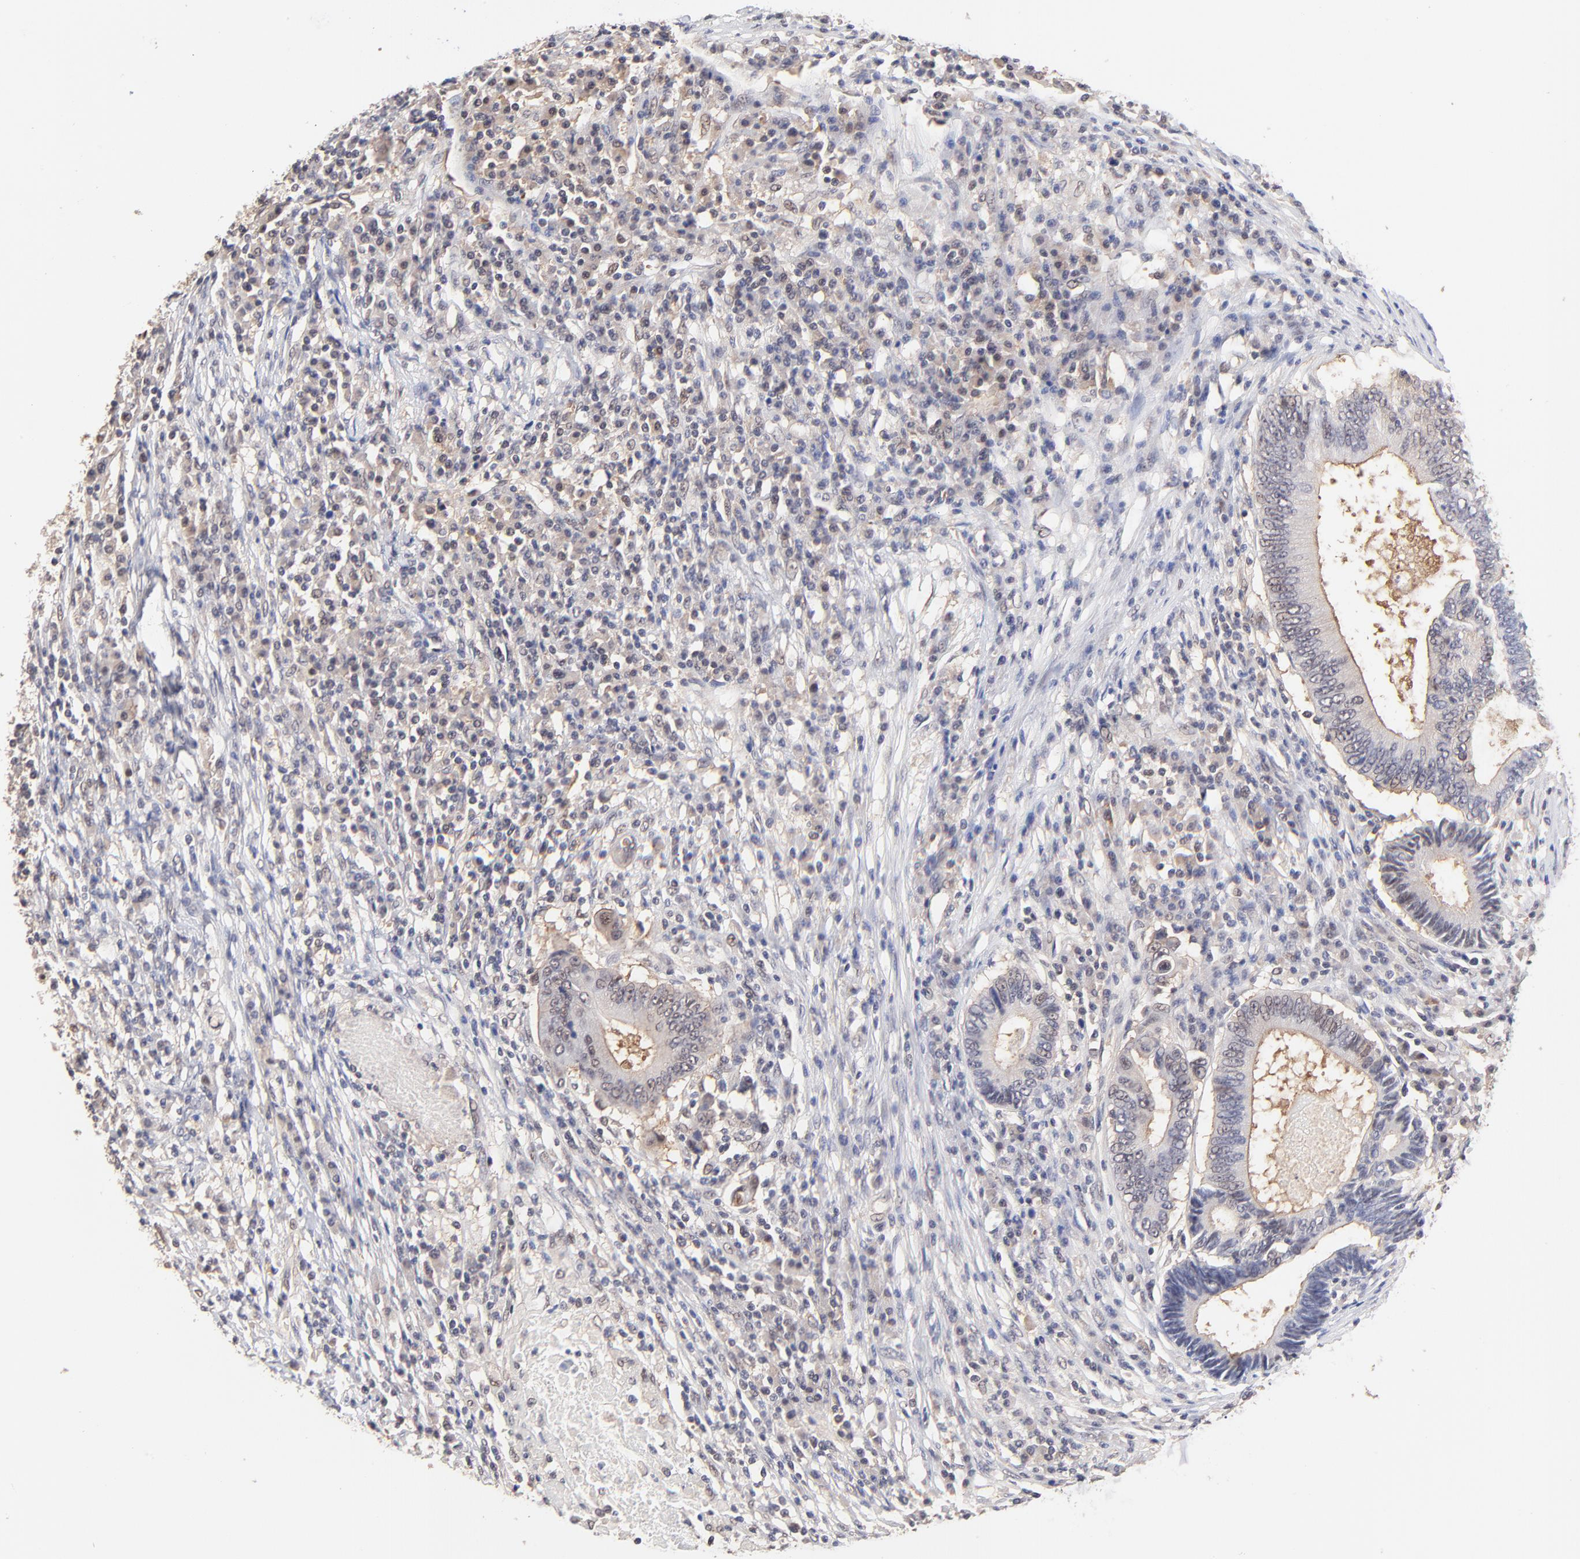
{"staining": {"intensity": "weak", "quantity": "25%-75%", "location": "cytoplasmic/membranous,nuclear"}, "tissue": "colorectal cancer", "cell_type": "Tumor cells", "image_type": "cancer", "snomed": [{"axis": "morphology", "description": "Adenocarcinoma, NOS"}, {"axis": "topography", "description": "Colon"}], "caption": "Tumor cells display low levels of weak cytoplasmic/membranous and nuclear expression in about 25%-75% of cells in human adenocarcinoma (colorectal).", "gene": "PSMC4", "patient": {"sex": "female", "age": 78}}